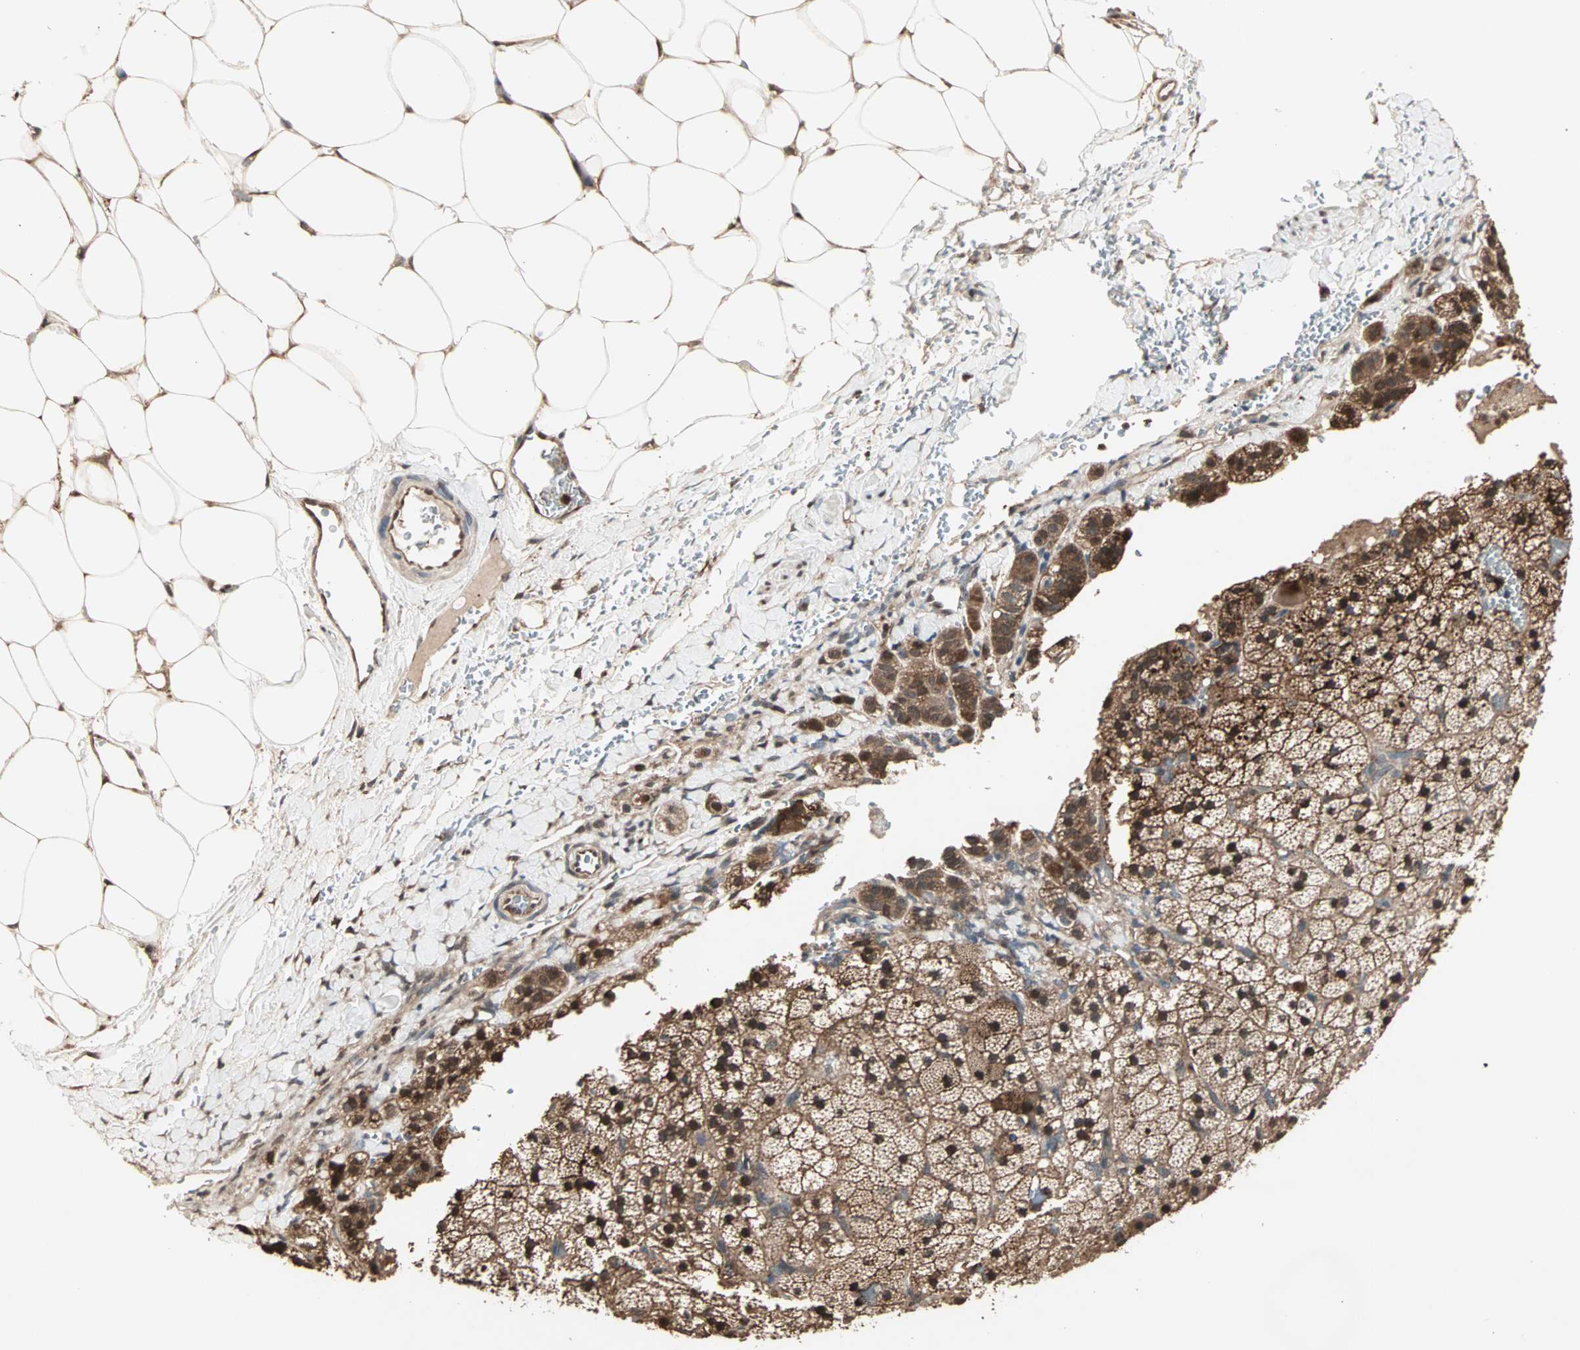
{"staining": {"intensity": "strong", "quantity": ">75%", "location": "cytoplasmic/membranous,nuclear"}, "tissue": "adrenal gland", "cell_type": "Glandular cells", "image_type": "normal", "snomed": [{"axis": "morphology", "description": "Normal tissue, NOS"}, {"axis": "topography", "description": "Adrenal gland"}], "caption": "Immunohistochemistry (IHC) of unremarkable adrenal gland shows high levels of strong cytoplasmic/membranous,nuclear expression in approximately >75% of glandular cells. (Brightfield microscopy of DAB IHC at high magnification).", "gene": "DRG2", "patient": {"sex": "male", "age": 35}}